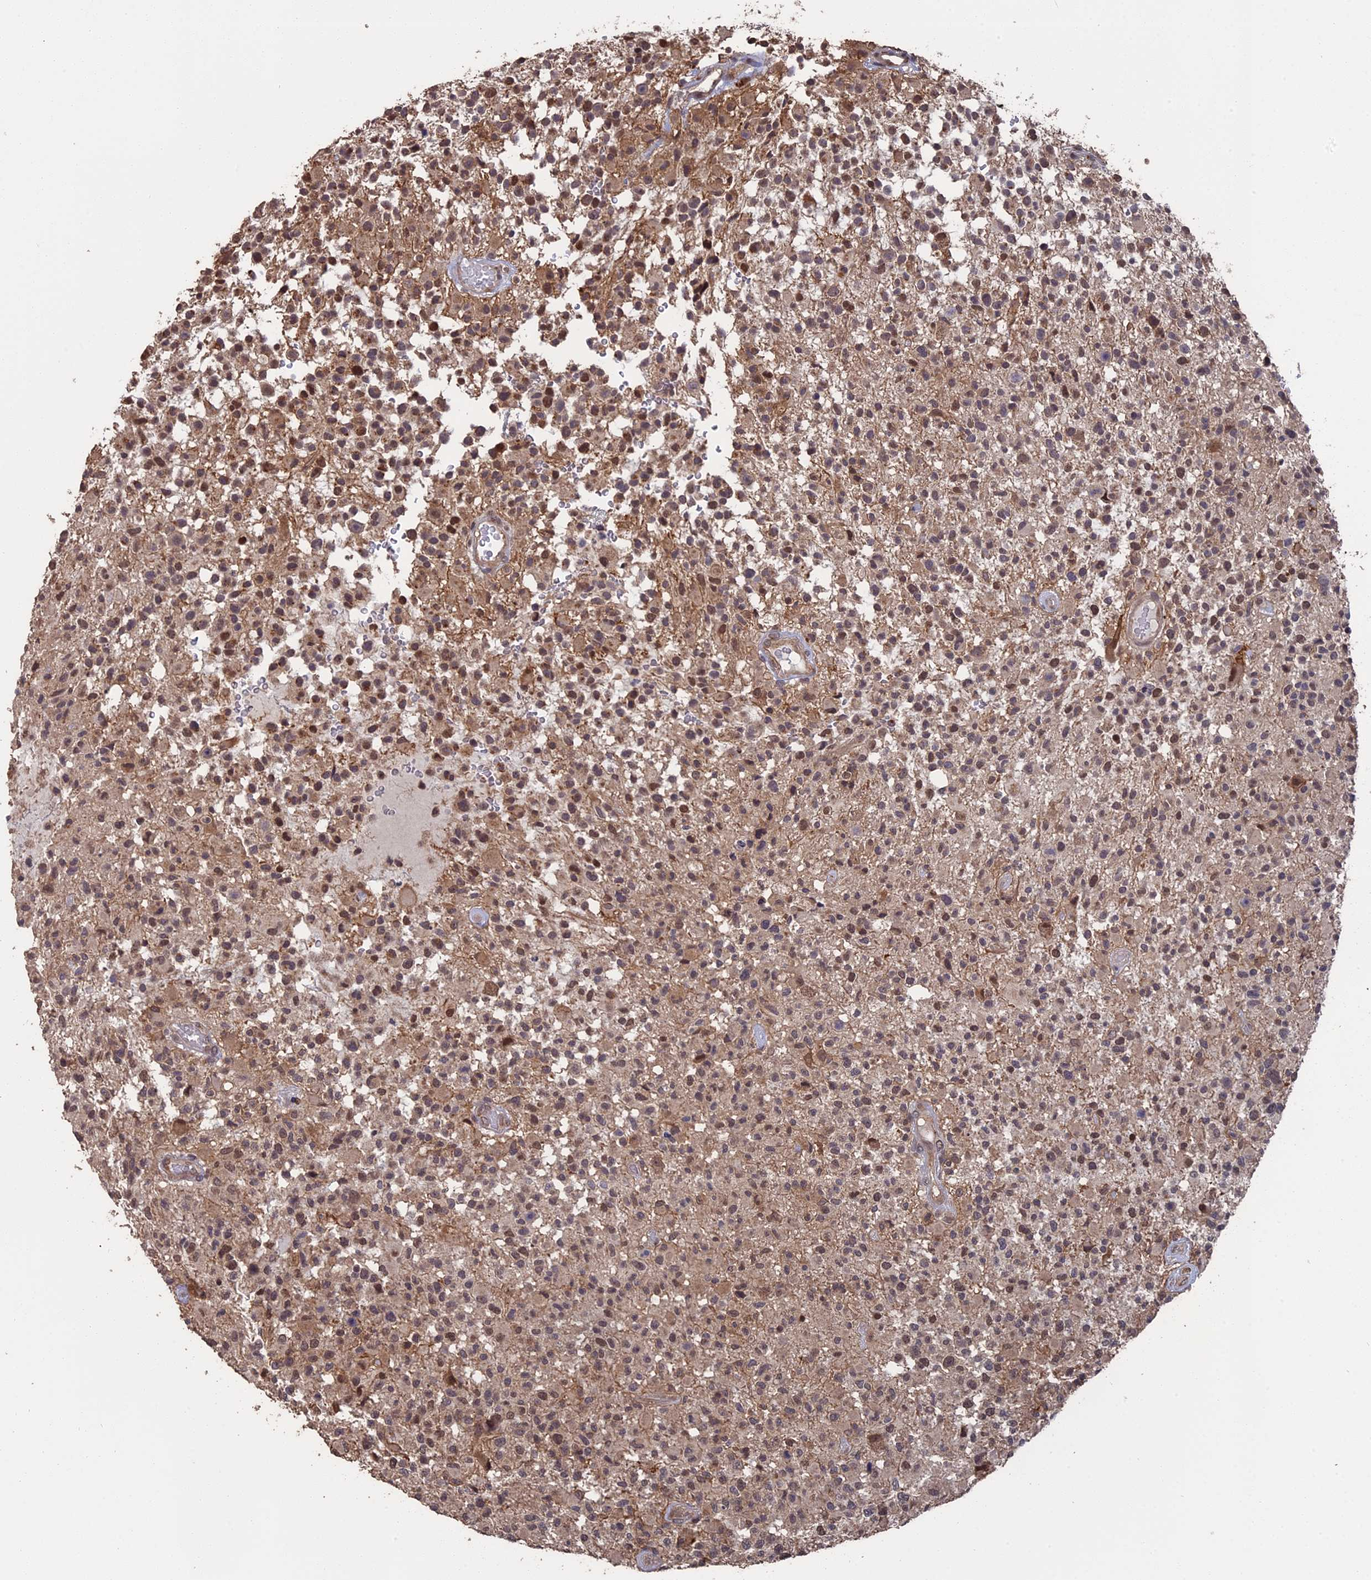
{"staining": {"intensity": "weak", "quantity": "<25%", "location": "nuclear"}, "tissue": "glioma", "cell_type": "Tumor cells", "image_type": "cancer", "snomed": [{"axis": "morphology", "description": "Glioma, malignant, High grade"}, {"axis": "morphology", "description": "Glioblastoma, NOS"}, {"axis": "topography", "description": "Brain"}], "caption": "The immunohistochemistry (IHC) photomicrograph has no significant expression in tumor cells of glioma tissue. The staining was performed using DAB to visualize the protein expression in brown, while the nuclei were stained in blue with hematoxylin (Magnification: 20x).", "gene": "MYBL2", "patient": {"sex": "male", "age": 60}}